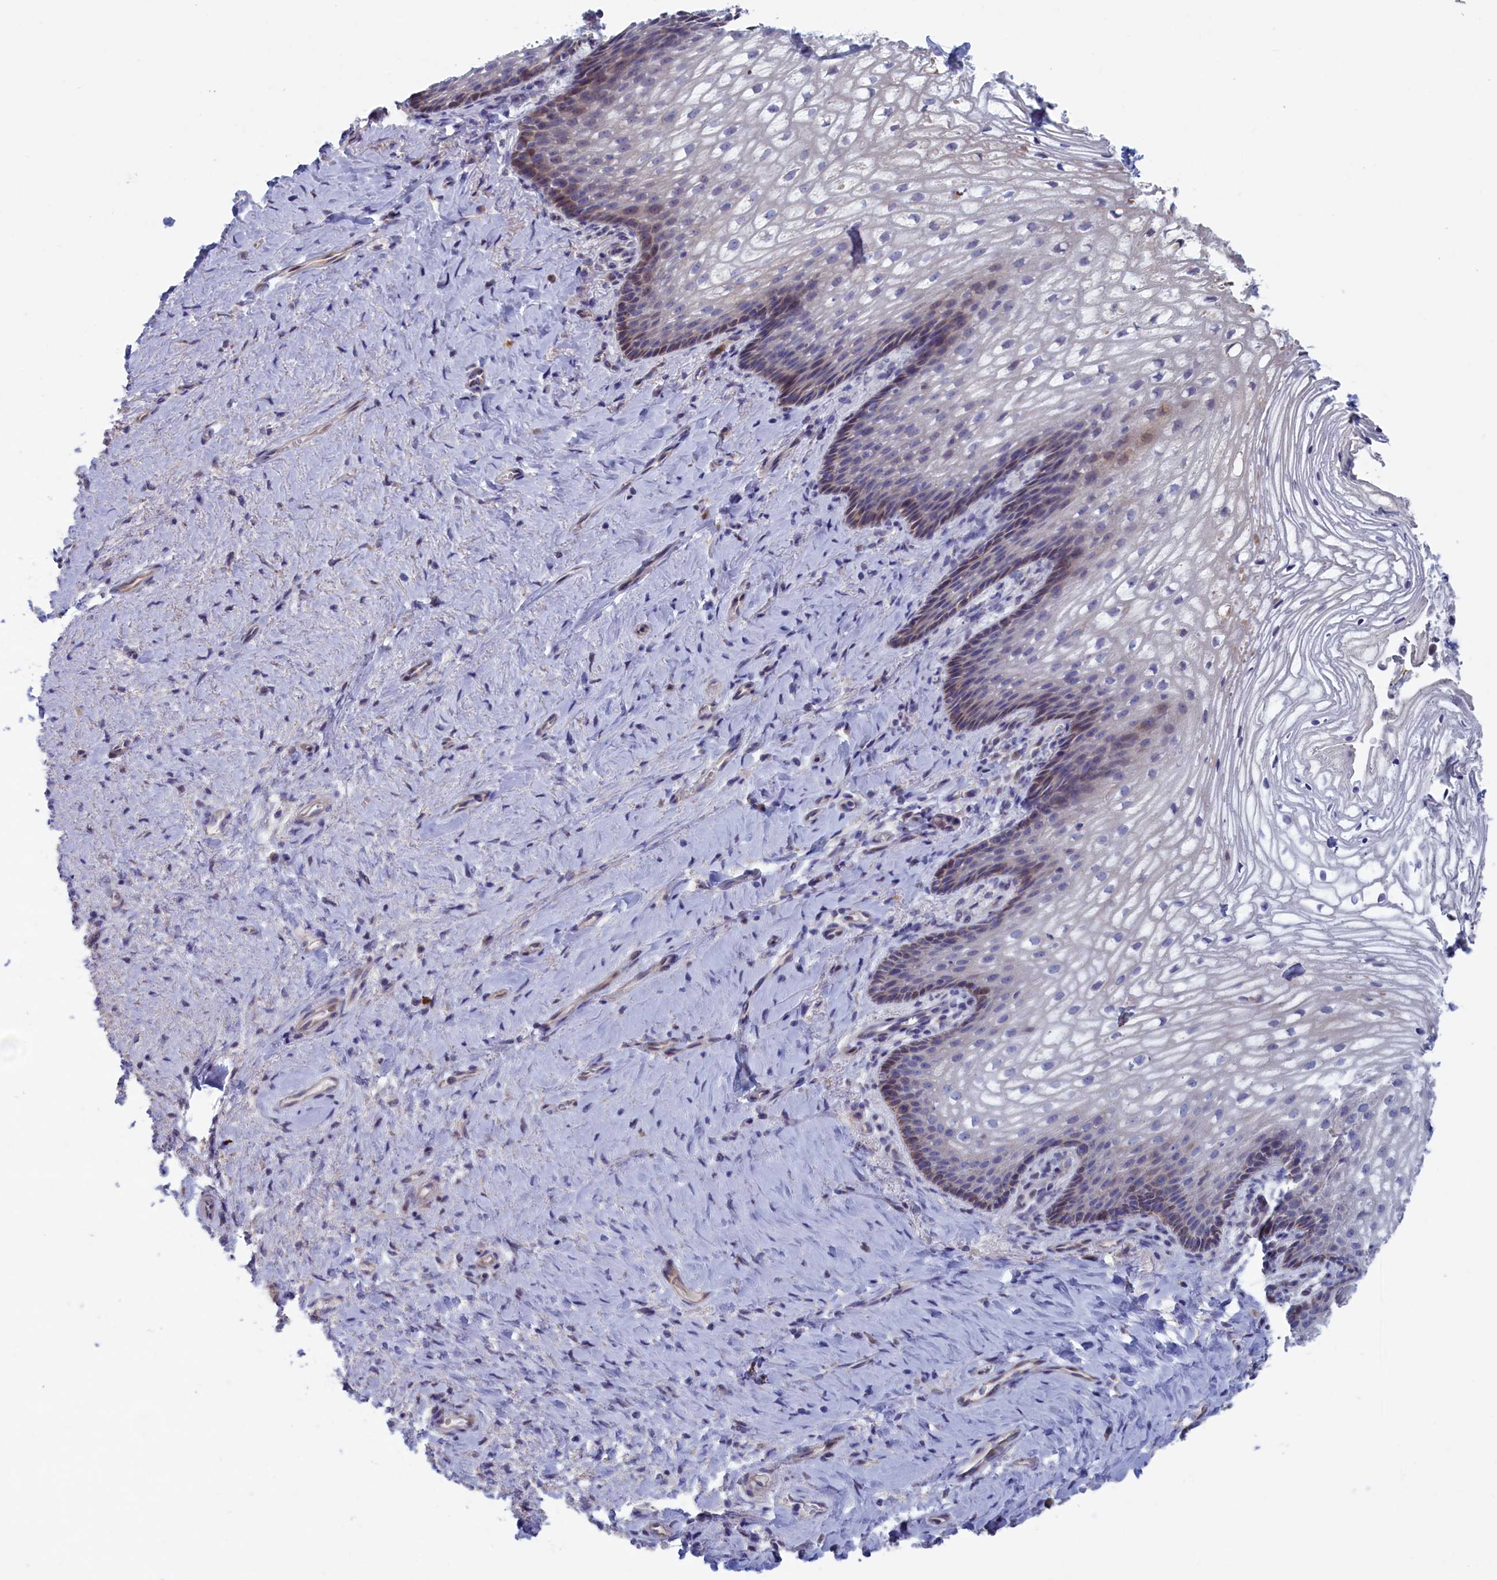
{"staining": {"intensity": "weak", "quantity": "<25%", "location": "cytoplasmic/membranous"}, "tissue": "vagina", "cell_type": "Squamous epithelial cells", "image_type": "normal", "snomed": [{"axis": "morphology", "description": "Normal tissue, NOS"}, {"axis": "topography", "description": "Vagina"}], "caption": "This micrograph is of benign vagina stained with immunohistochemistry to label a protein in brown with the nuclei are counter-stained blue. There is no staining in squamous epithelial cells. (DAB (3,3'-diaminobenzidine) immunohistochemistry (IHC) visualized using brightfield microscopy, high magnification).", "gene": "NIBAN3", "patient": {"sex": "female", "age": 60}}